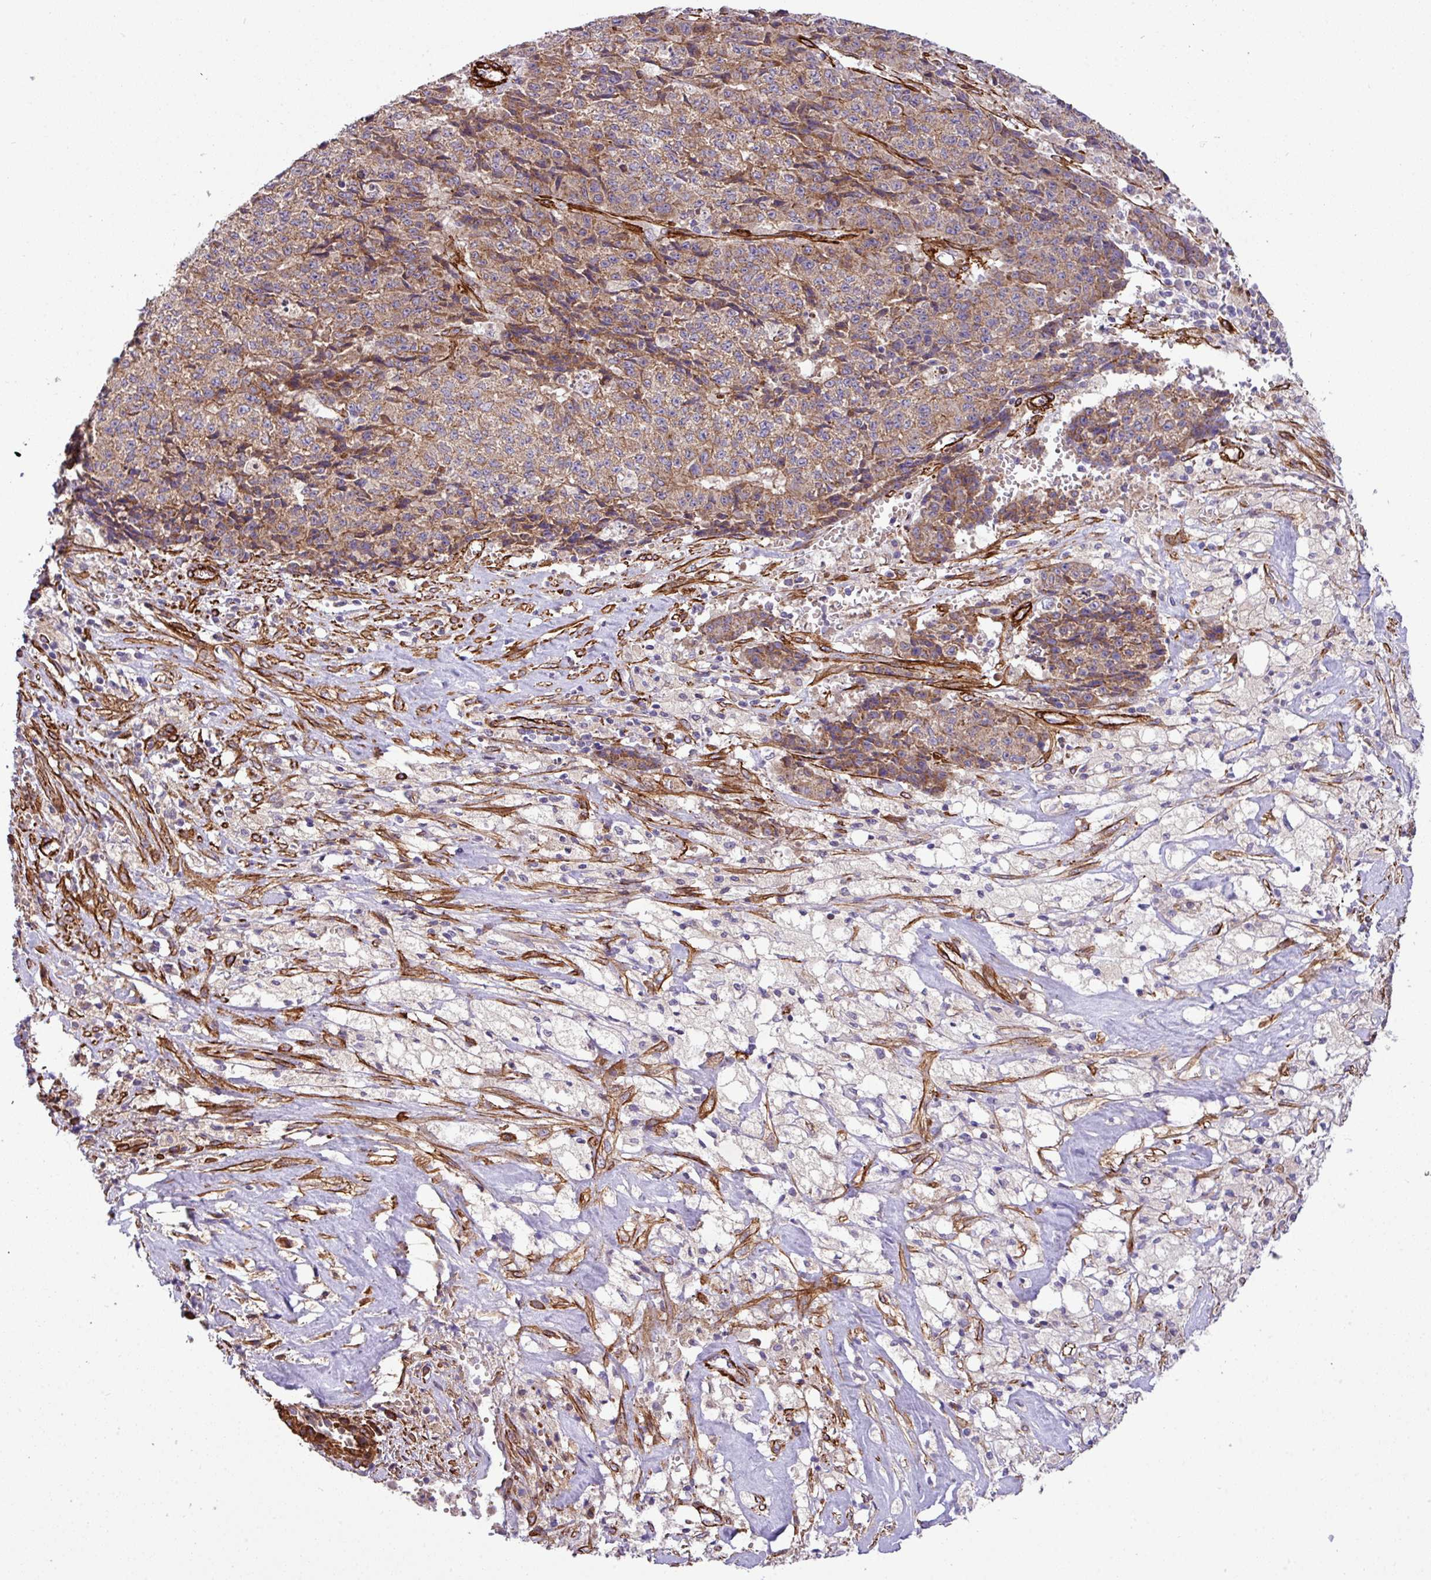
{"staining": {"intensity": "moderate", "quantity": ">75%", "location": "cytoplasmic/membranous"}, "tissue": "ovarian cancer", "cell_type": "Tumor cells", "image_type": "cancer", "snomed": [{"axis": "morphology", "description": "Carcinoma, endometroid"}, {"axis": "topography", "description": "Ovary"}], "caption": "Immunohistochemistry of human ovarian cancer (endometroid carcinoma) demonstrates medium levels of moderate cytoplasmic/membranous staining in approximately >75% of tumor cells. (brown staining indicates protein expression, while blue staining denotes nuclei).", "gene": "FAM47E", "patient": {"sex": "female", "age": 42}}